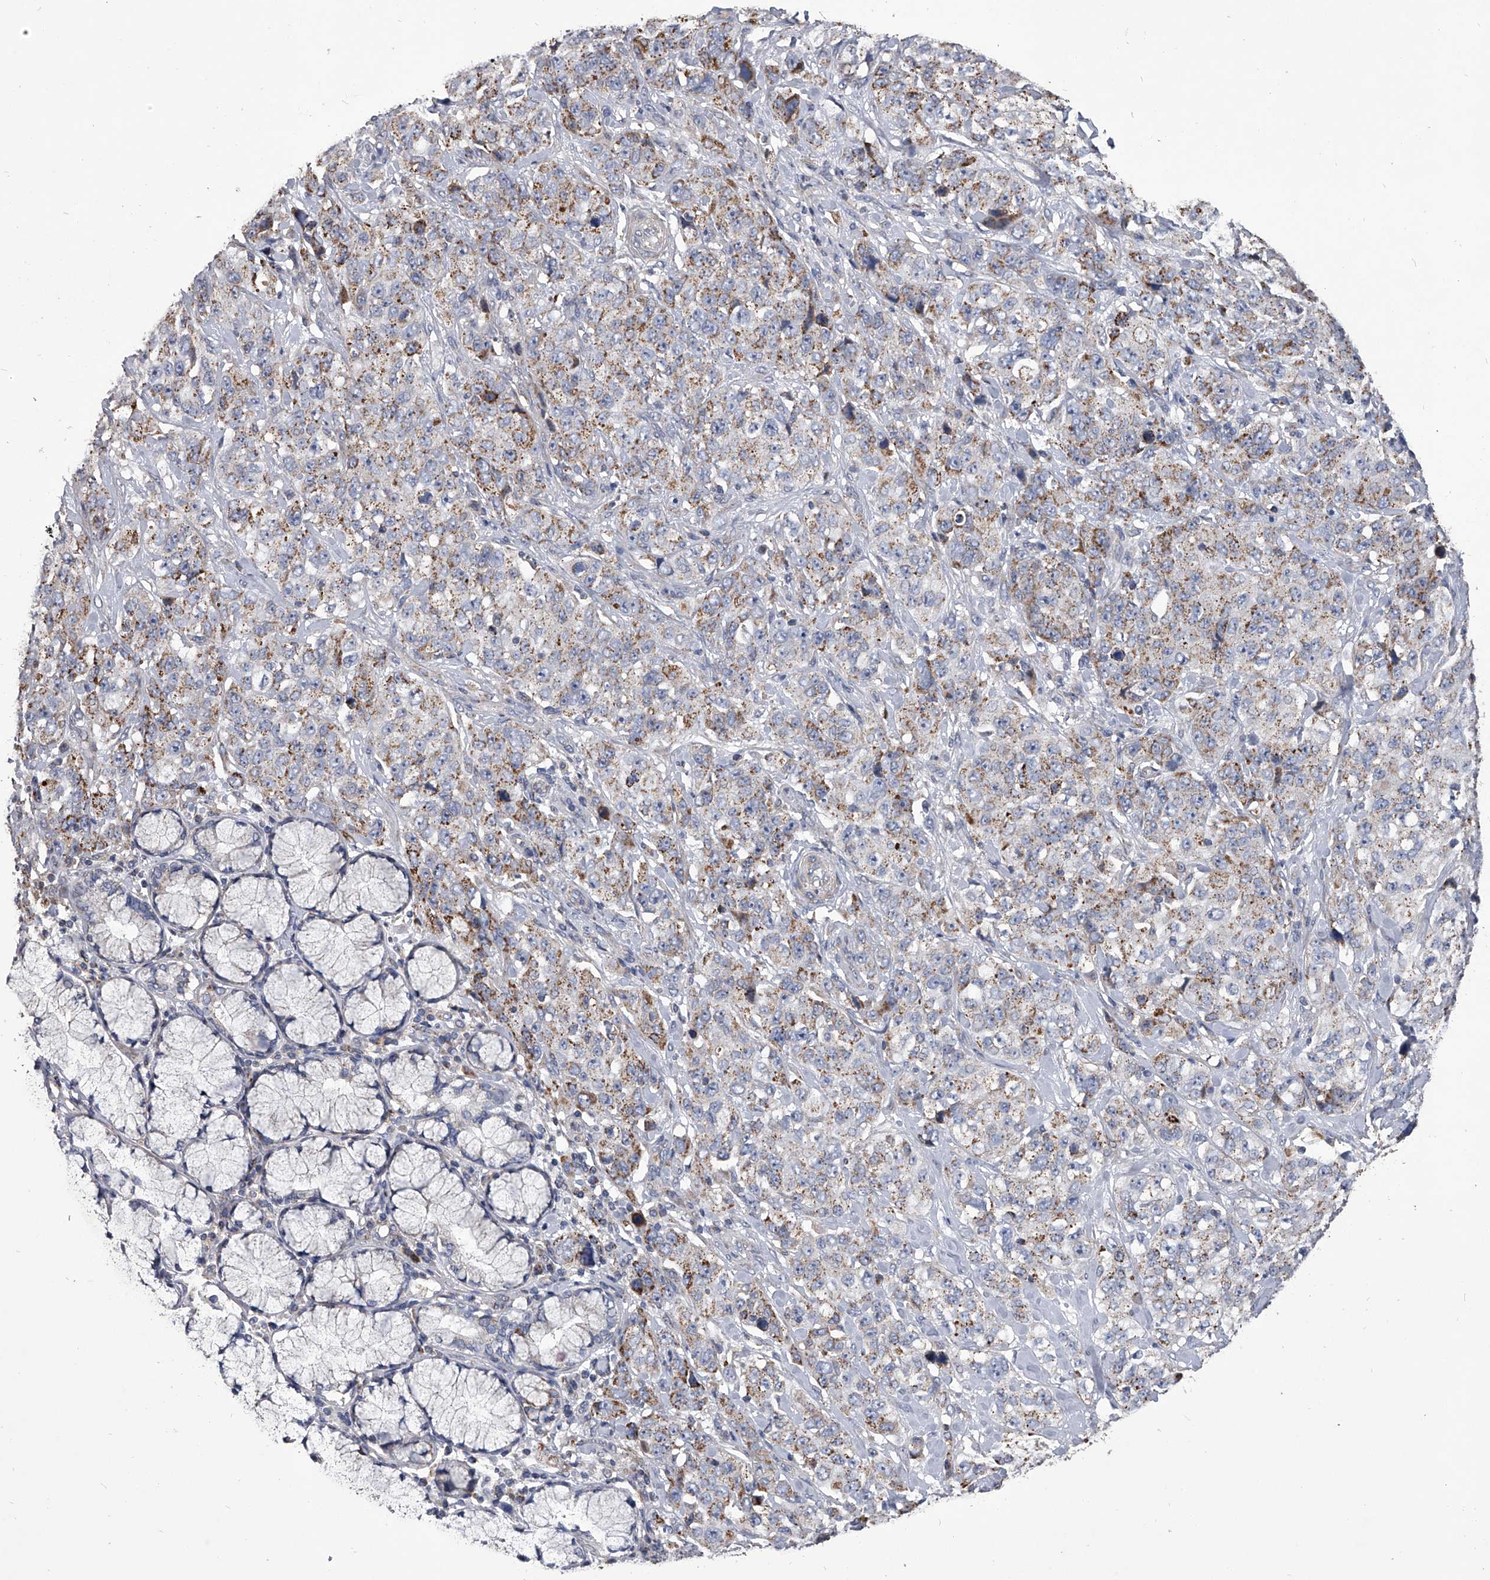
{"staining": {"intensity": "moderate", "quantity": "25%-75%", "location": "cytoplasmic/membranous"}, "tissue": "stomach cancer", "cell_type": "Tumor cells", "image_type": "cancer", "snomed": [{"axis": "morphology", "description": "Adenocarcinoma, NOS"}, {"axis": "topography", "description": "Stomach"}], "caption": "Immunohistochemistry (IHC) image of human stomach cancer (adenocarcinoma) stained for a protein (brown), which reveals medium levels of moderate cytoplasmic/membranous staining in about 25%-75% of tumor cells.", "gene": "NRP1", "patient": {"sex": "male", "age": 48}}